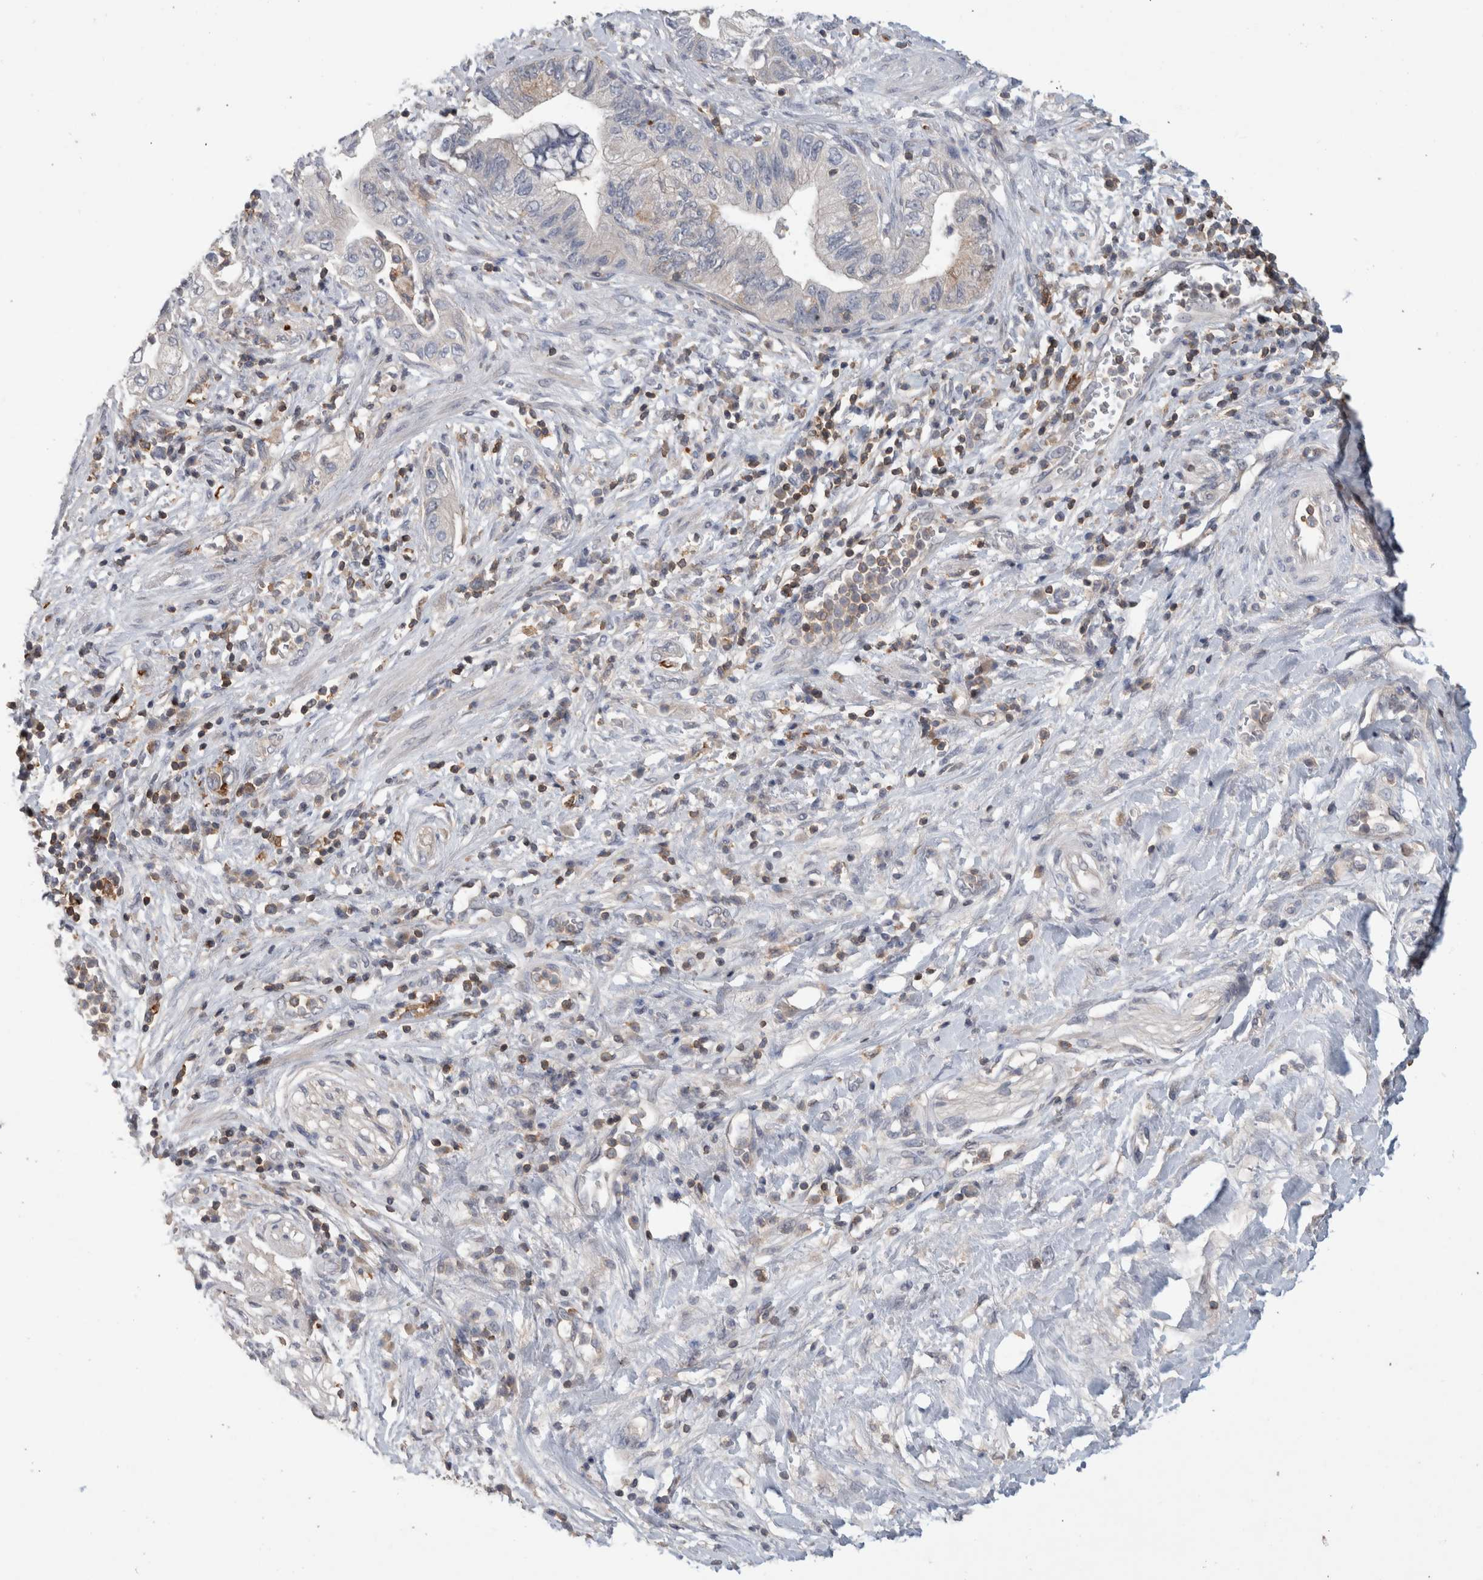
{"staining": {"intensity": "negative", "quantity": "none", "location": "none"}, "tissue": "pancreatic cancer", "cell_type": "Tumor cells", "image_type": "cancer", "snomed": [{"axis": "morphology", "description": "Adenocarcinoma, NOS"}, {"axis": "topography", "description": "Pancreas"}], "caption": "Immunohistochemistry of pancreatic adenocarcinoma demonstrates no positivity in tumor cells.", "gene": "GFRA2", "patient": {"sex": "female", "age": 73}}